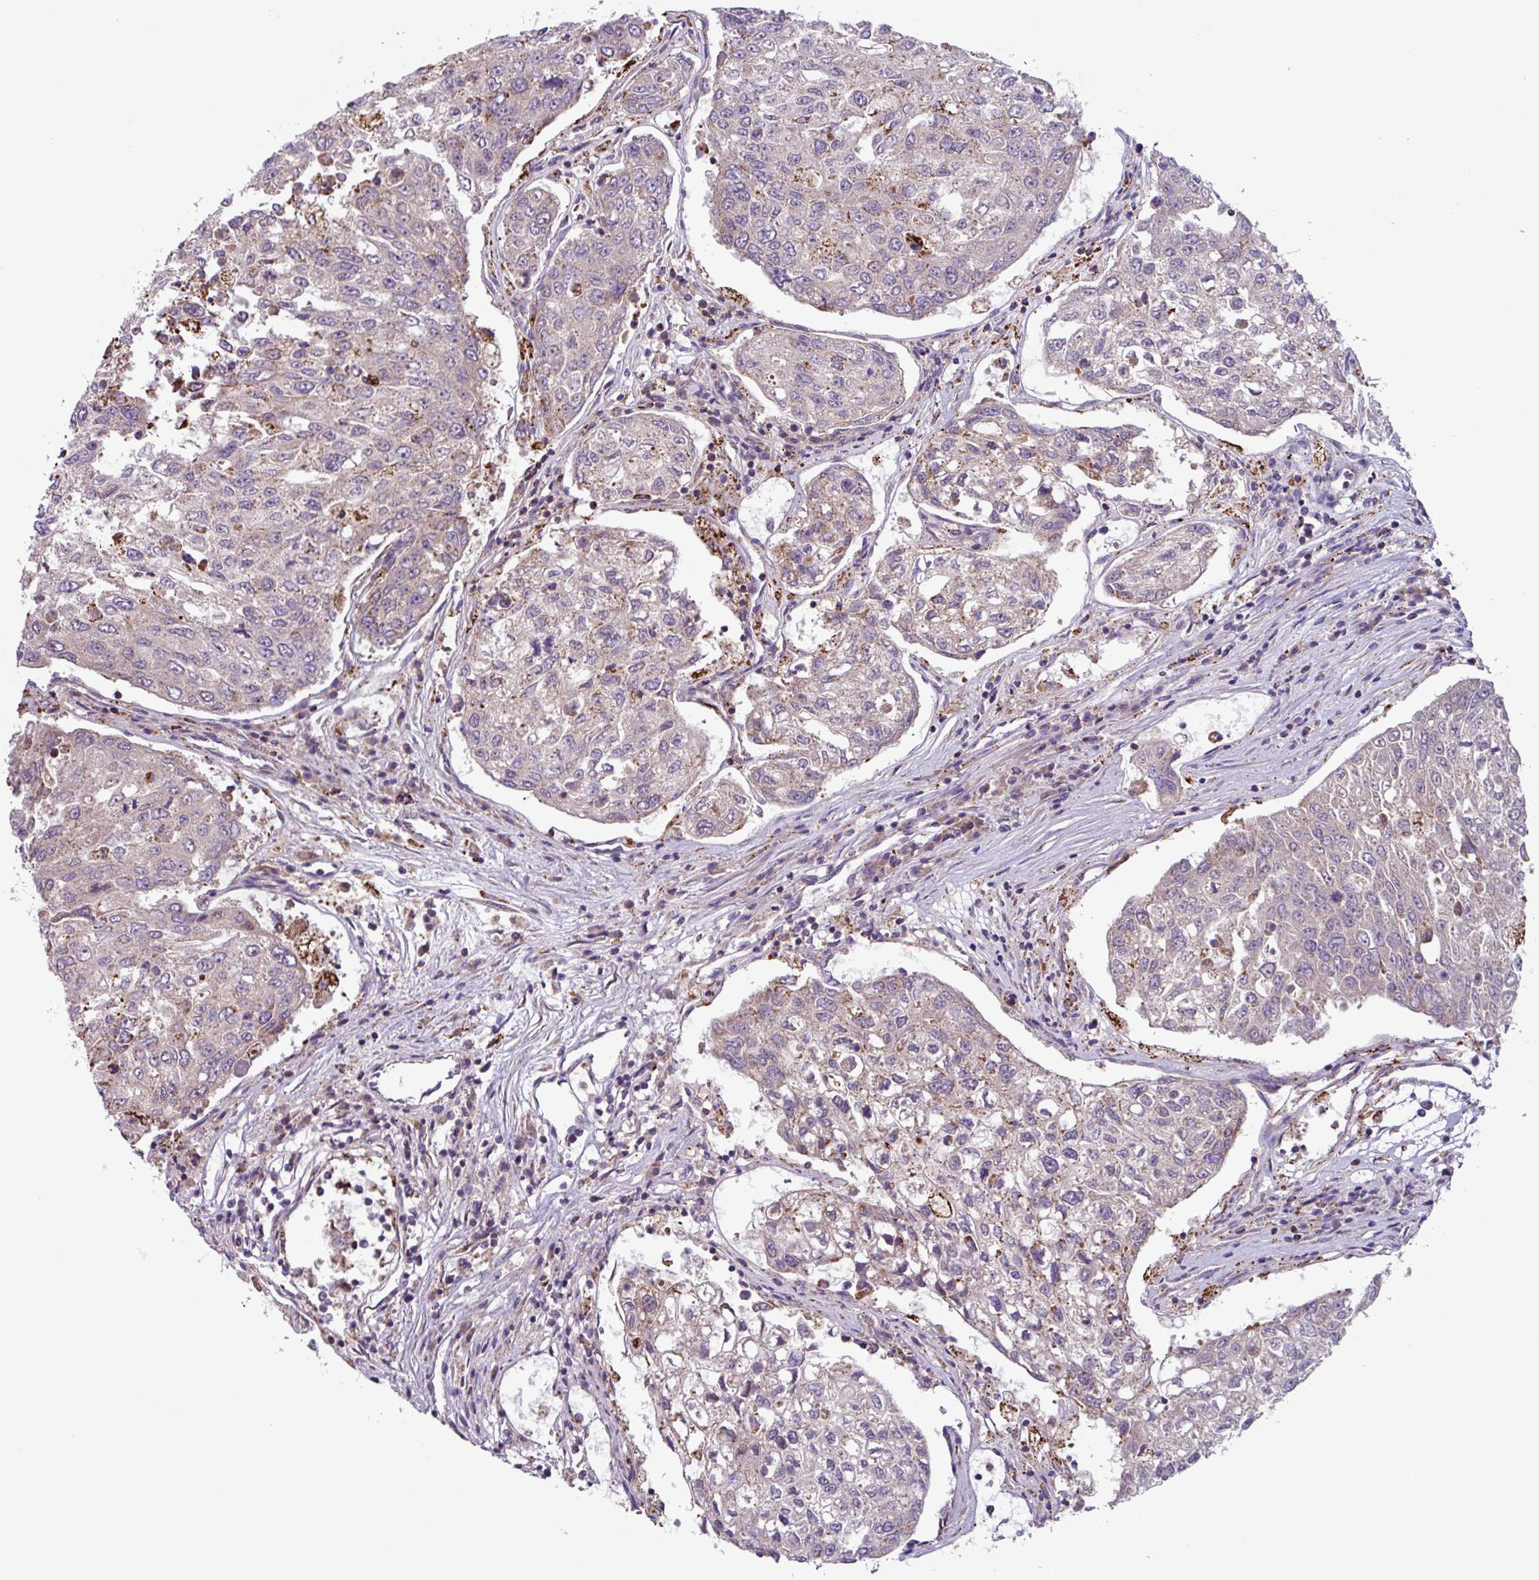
{"staining": {"intensity": "negative", "quantity": "none", "location": "none"}, "tissue": "urothelial cancer", "cell_type": "Tumor cells", "image_type": "cancer", "snomed": [{"axis": "morphology", "description": "Urothelial carcinoma, High grade"}, {"axis": "topography", "description": "Lymph node"}, {"axis": "topography", "description": "Urinary bladder"}], "caption": "The immunohistochemistry micrograph has no significant positivity in tumor cells of urothelial carcinoma (high-grade) tissue. (DAB IHC, high magnification).", "gene": "AKIRIN1", "patient": {"sex": "male", "age": 51}}